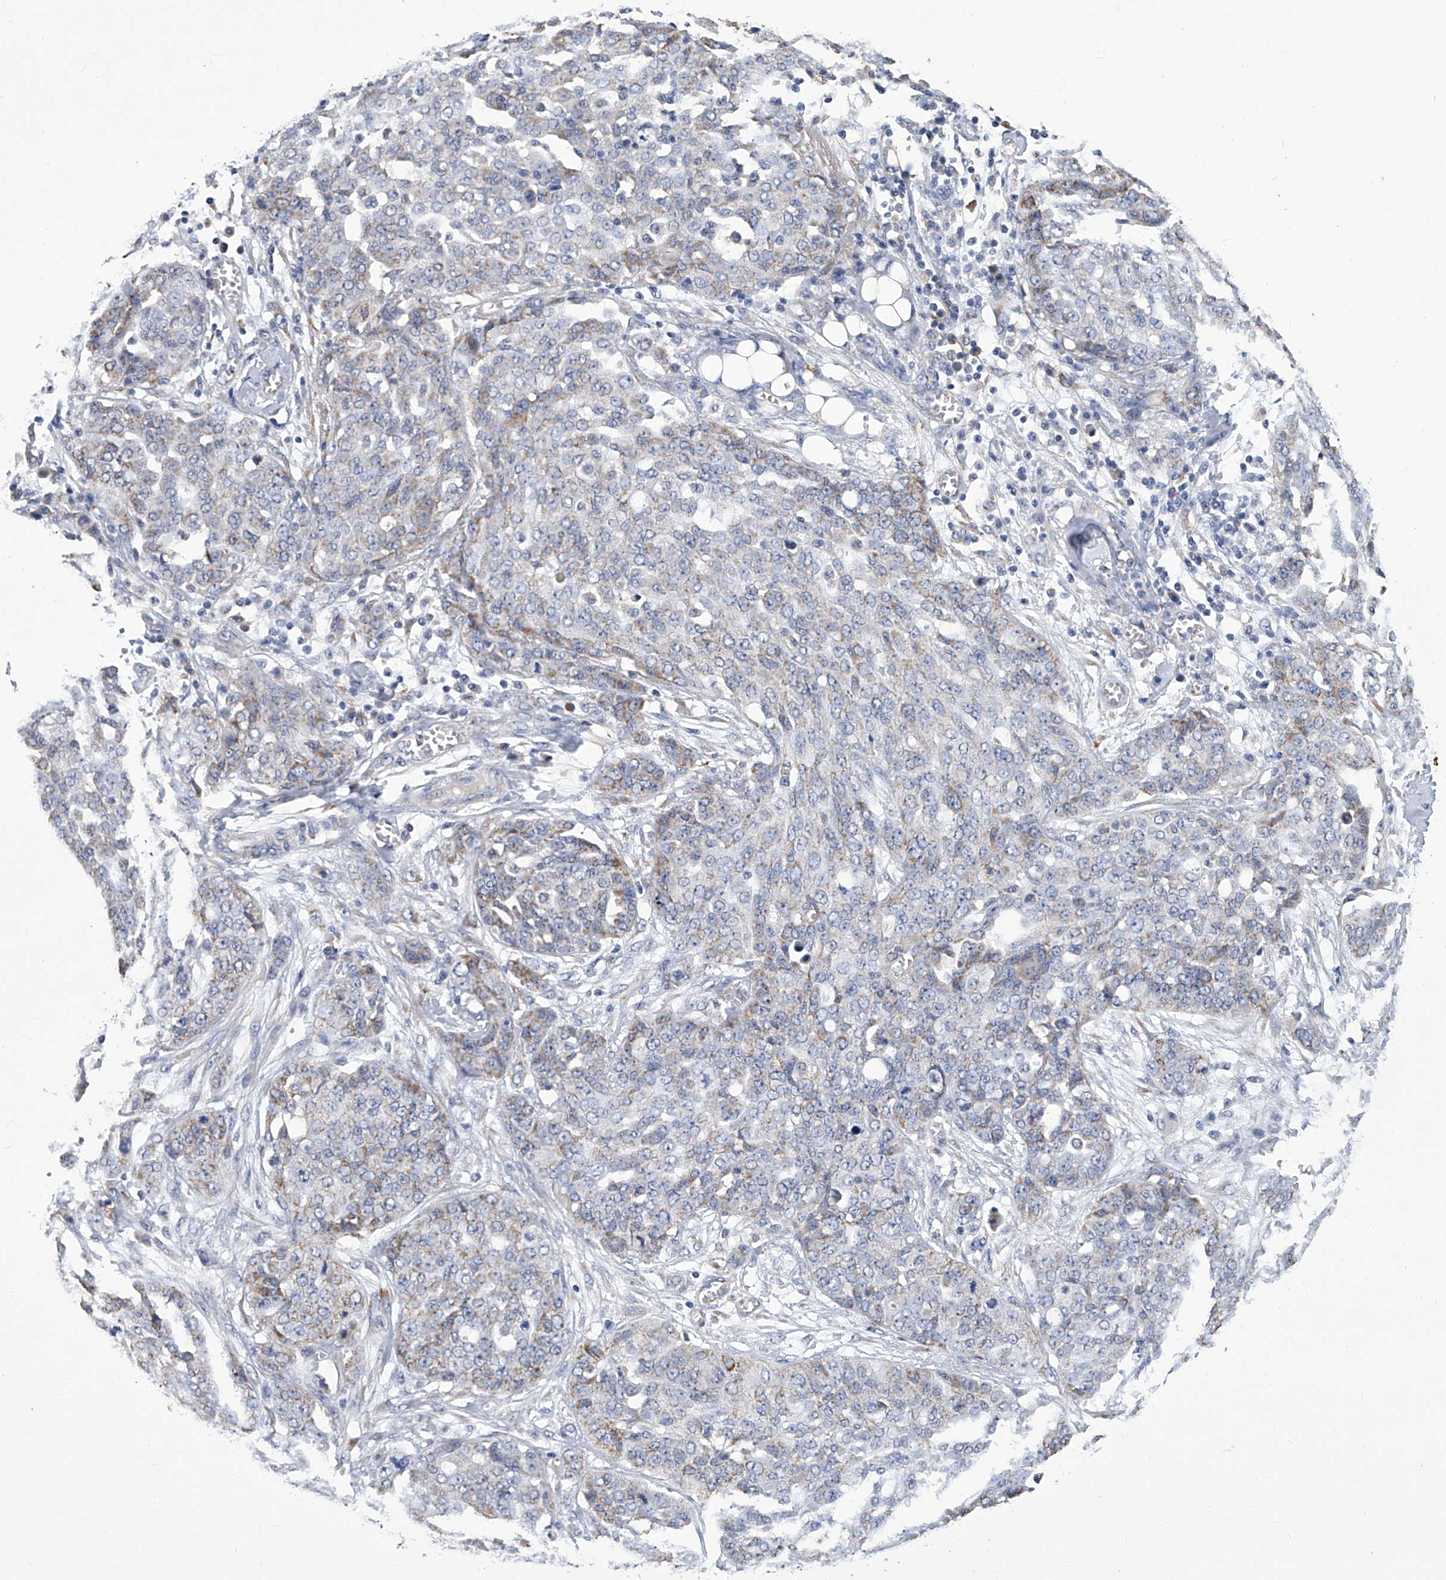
{"staining": {"intensity": "weak", "quantity": "<25%", "location": "cytoplasmic/membranous"}, "tissue": "ovarian cancer", "cell_type": "Tumor cells", "image_type": "cancer", "snomed": [{"axis": "morphology", "description": "Cystadenocarcinoma, serous, NOS"}, {"axis": "topography", "description": "Soft tissue"}, {"axis": "topography", "description": "Ovary"}], "caption": "Human ovarian cancer (serous cystadenocarcinoma) stained for a protein using IHC exhibits no positivity in tumor cells.", "gene": "OAT", "patient": {"sex": "female", "age": 57}}